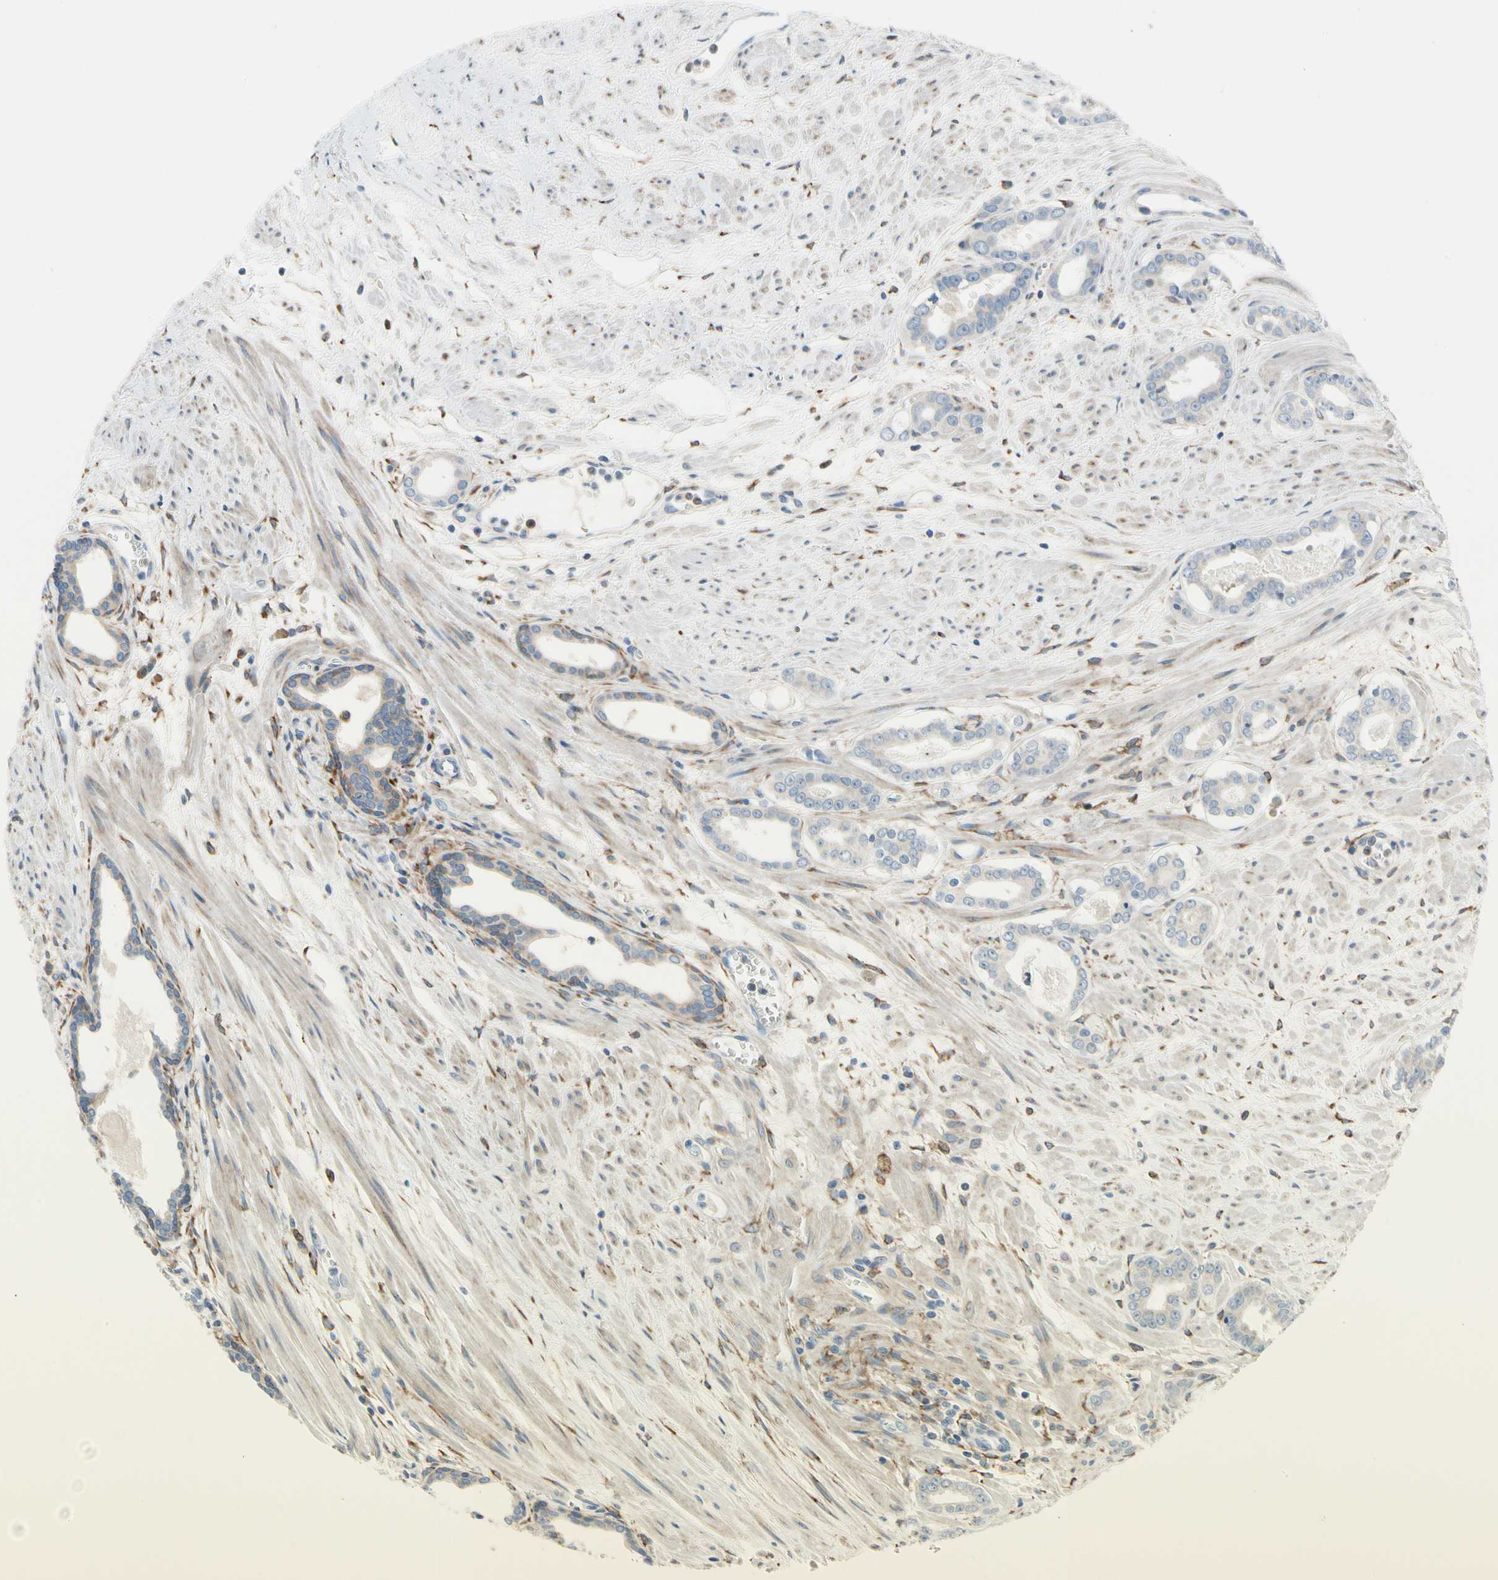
{"staining": {"intensity": "weak", "quantity": "<25%", "location": "cytoplasmic/membranous"}, "tissue": "prostate cancer", "cell_type": "Tumor cells", "image_type": "cancer", "snomed": [{"axis": "morphology", "description": "Adenocarcinoma, Low grade"}, {"axis": "topography", "description": "Prostate"}], "caption": "The micrograph demonstrates no significant staining in tumor cells of prostate cancer (low-grade adenocarcinoma).", "gene": "LRPAP1", "patient": {"sex": "male", "age": 57}}